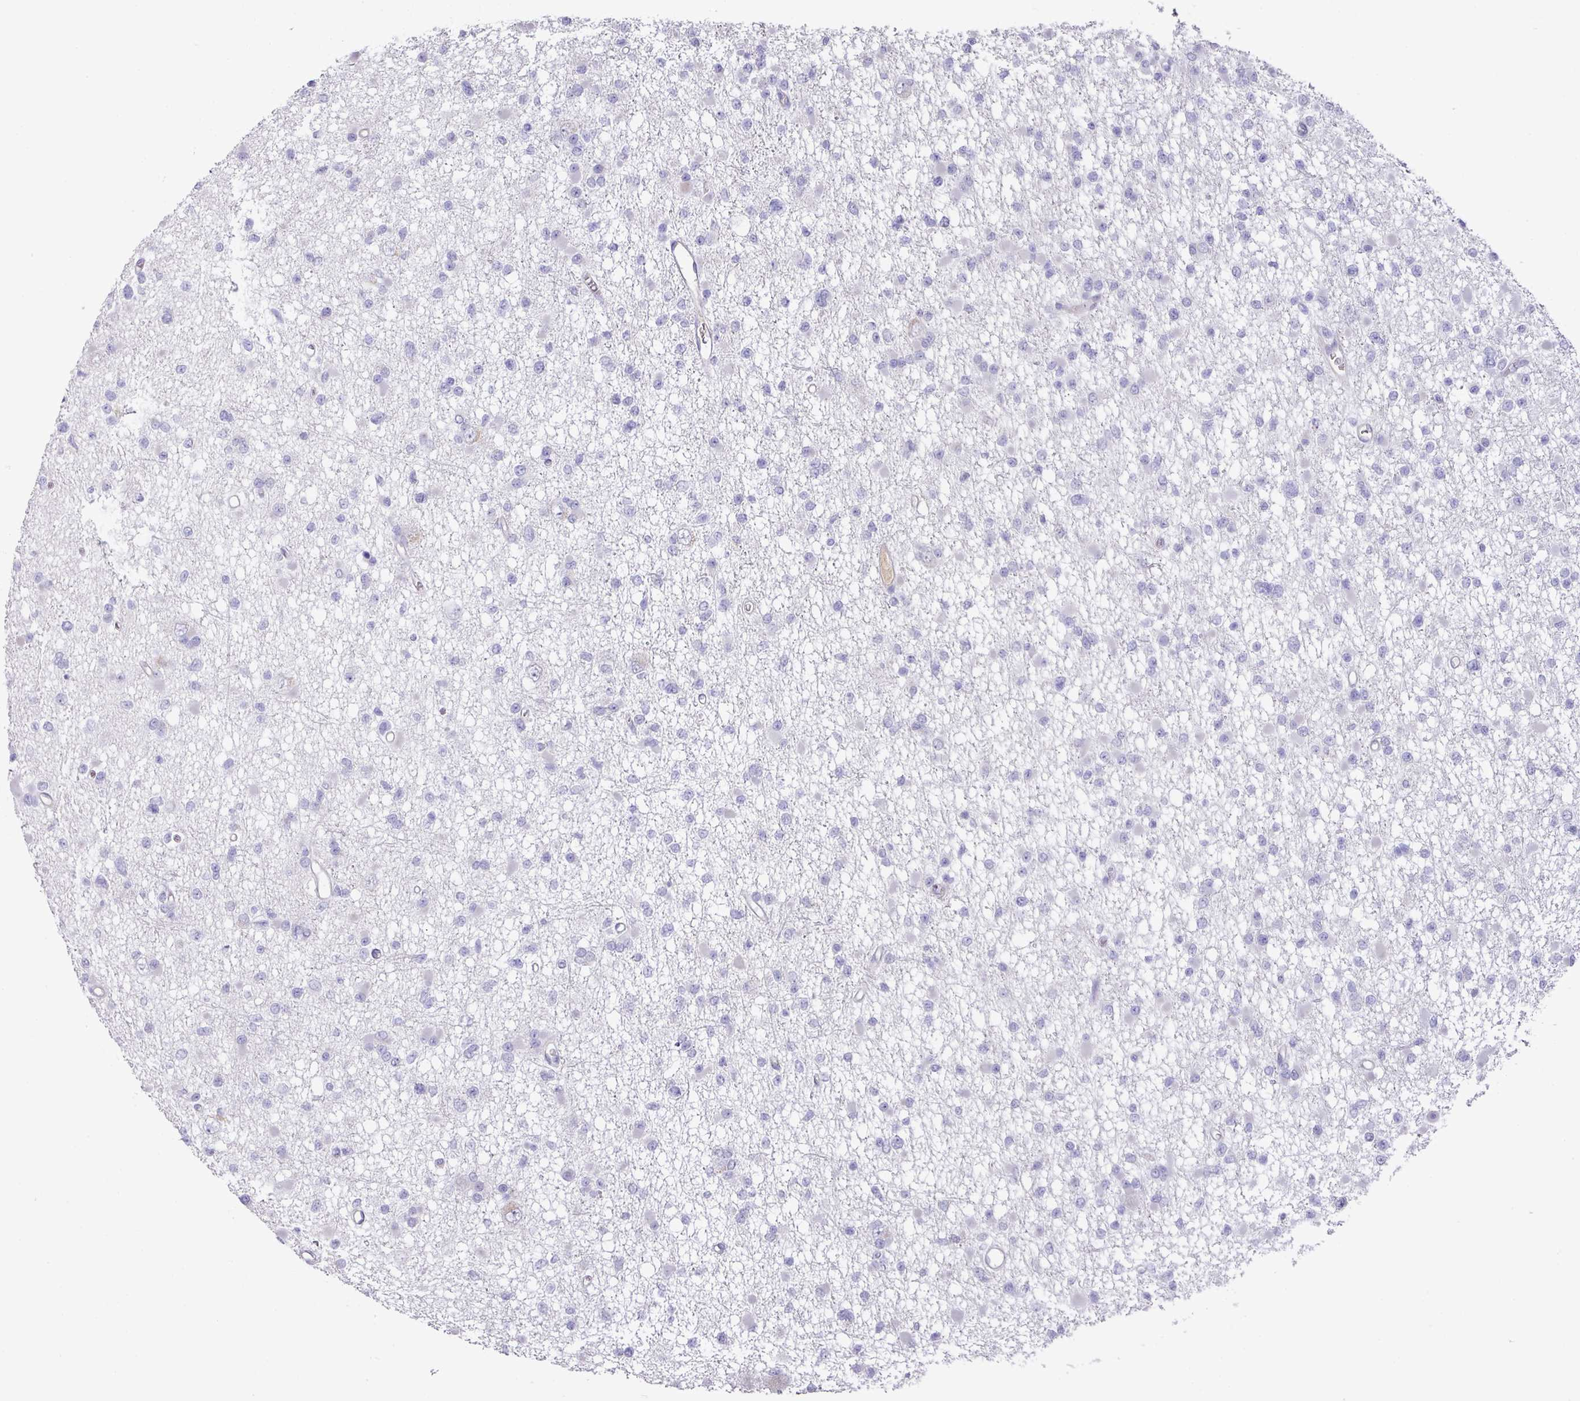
{"staining": {"intensity": "negative", "quantity": "none", "location": "none"}, "tissue": "glioma", "cell_type": "Tumor cells", "image_type": "cancer", "snomed": [{"axis": "morphology", "description": "Glioma, malignant, Low grade"}, {"axis": "topography", "description": "Brain"}], "caption": "Tumor cells show no significant protein staining in malignant glioma (low-grade). Brightfield microscopy of IHC stained with DAB (brown) and hematoxylin (blue), captured at high magnification.", "gene": "TARM1", "patient": {"sex": "female", "age": 22}}